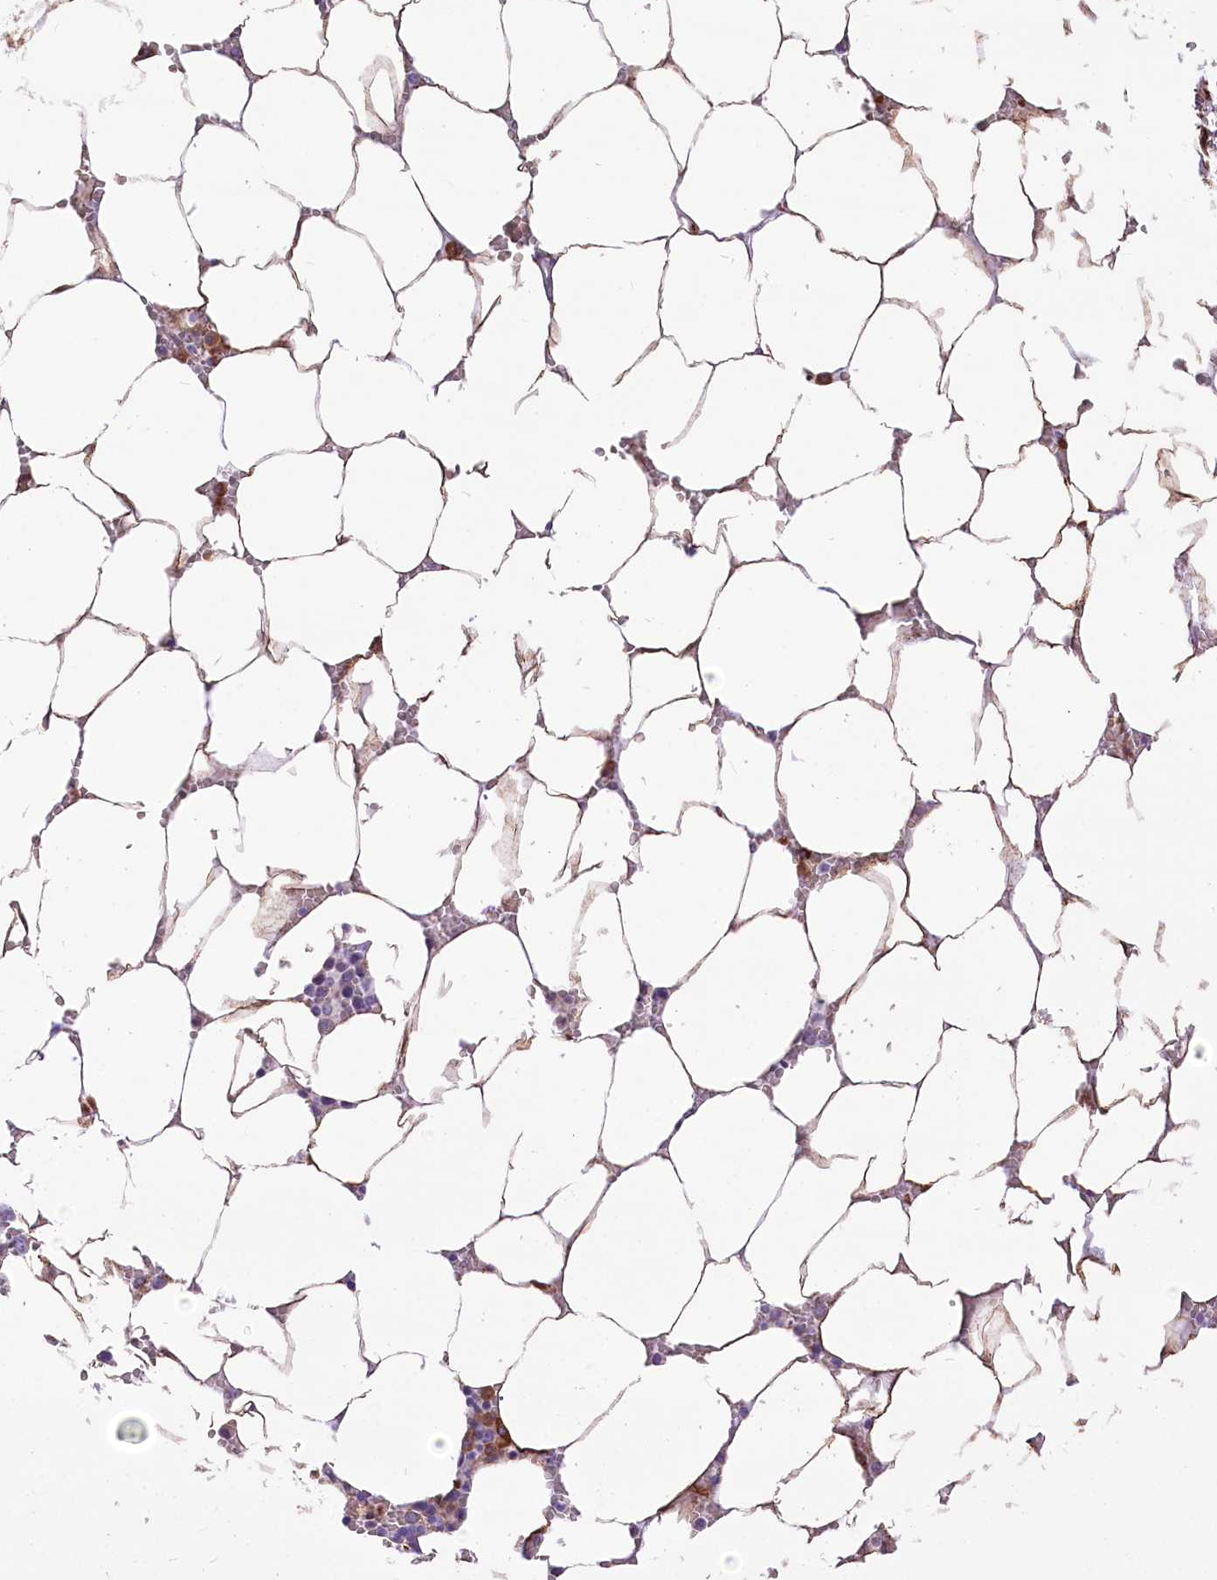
{"staining": {"intensity": "negative", "quantity": "none", "location": "none"}, "tissue": "bone marrow", "cell_type": "Hematopoietic cells", "image_type": "normal", "snomed": [{"axis": "morphology", "description": "Normal tissue, NOS"}, {"axis": "topography", "description": "Bone marrow"}], "caption": "DAB immunohistochemical staining of normal human bone marrow exhibits no significant positivity in hematopoietic cells.", "gene": "STT3B", "patient": {"sex": "male", "age": 70}}